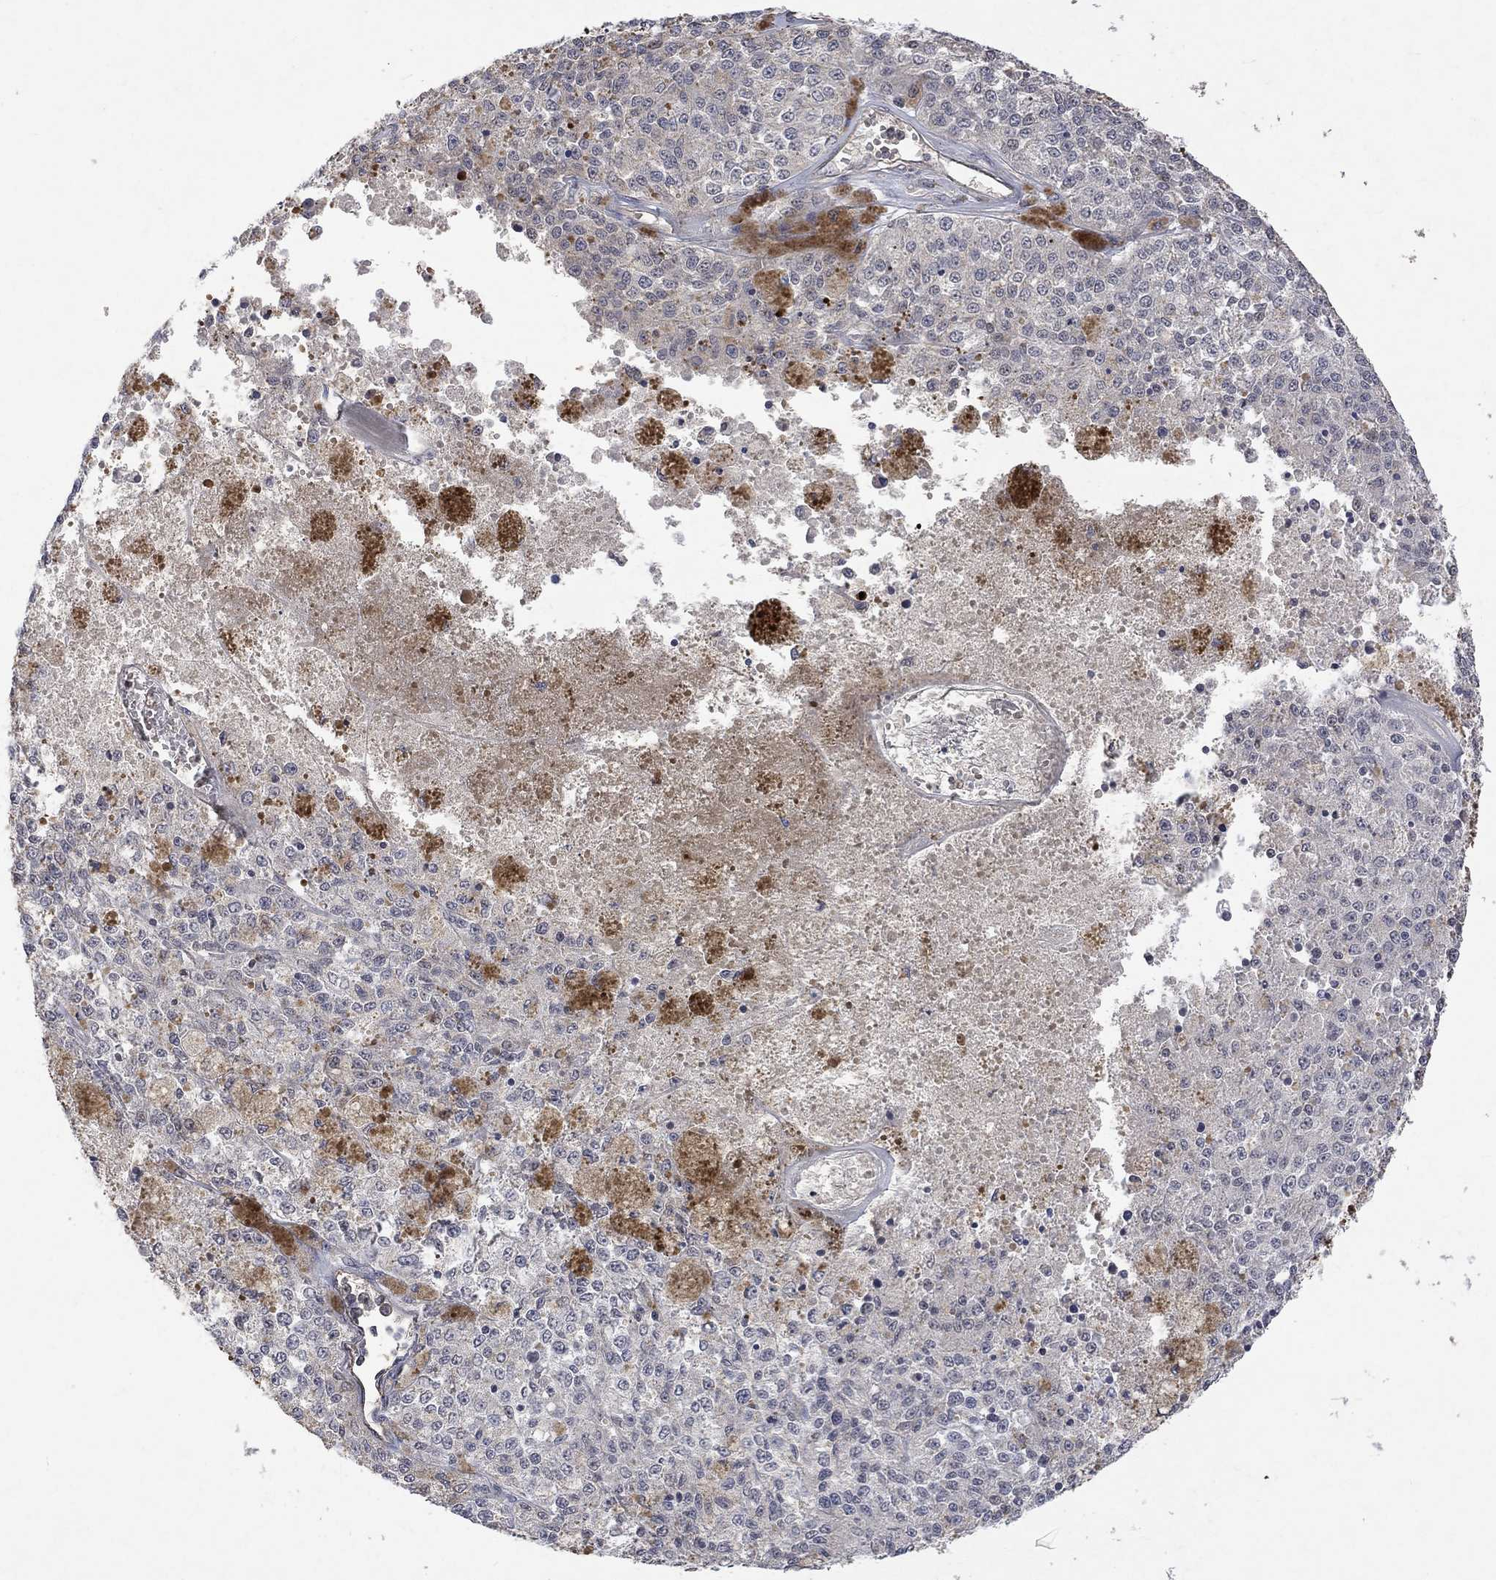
{"staining": {"intensity": "negative", "quantity": "none", "location": "none"}, "tissue": "melanoma", "cell_type": "Tumor cells", "image_type": "cancer", "snomed": [{"axis": "morphology", "description": "Malignant melanoma, Metastatic site"}, {"axis": "topography", "description": "Lymph node"}], "caption": "Melanoma was stained to show a protein in brown. There is no significant positivity in tumor cells. The staining was performed using DAB (3,3'-diaminobenzidine) to visualize the protein expression in brown, while the nuclei were stained in blue with hematoxylin (Magnification: 20x).", "gene": "GRIN2D", "patient": {"sex": "female", "age": 64}}